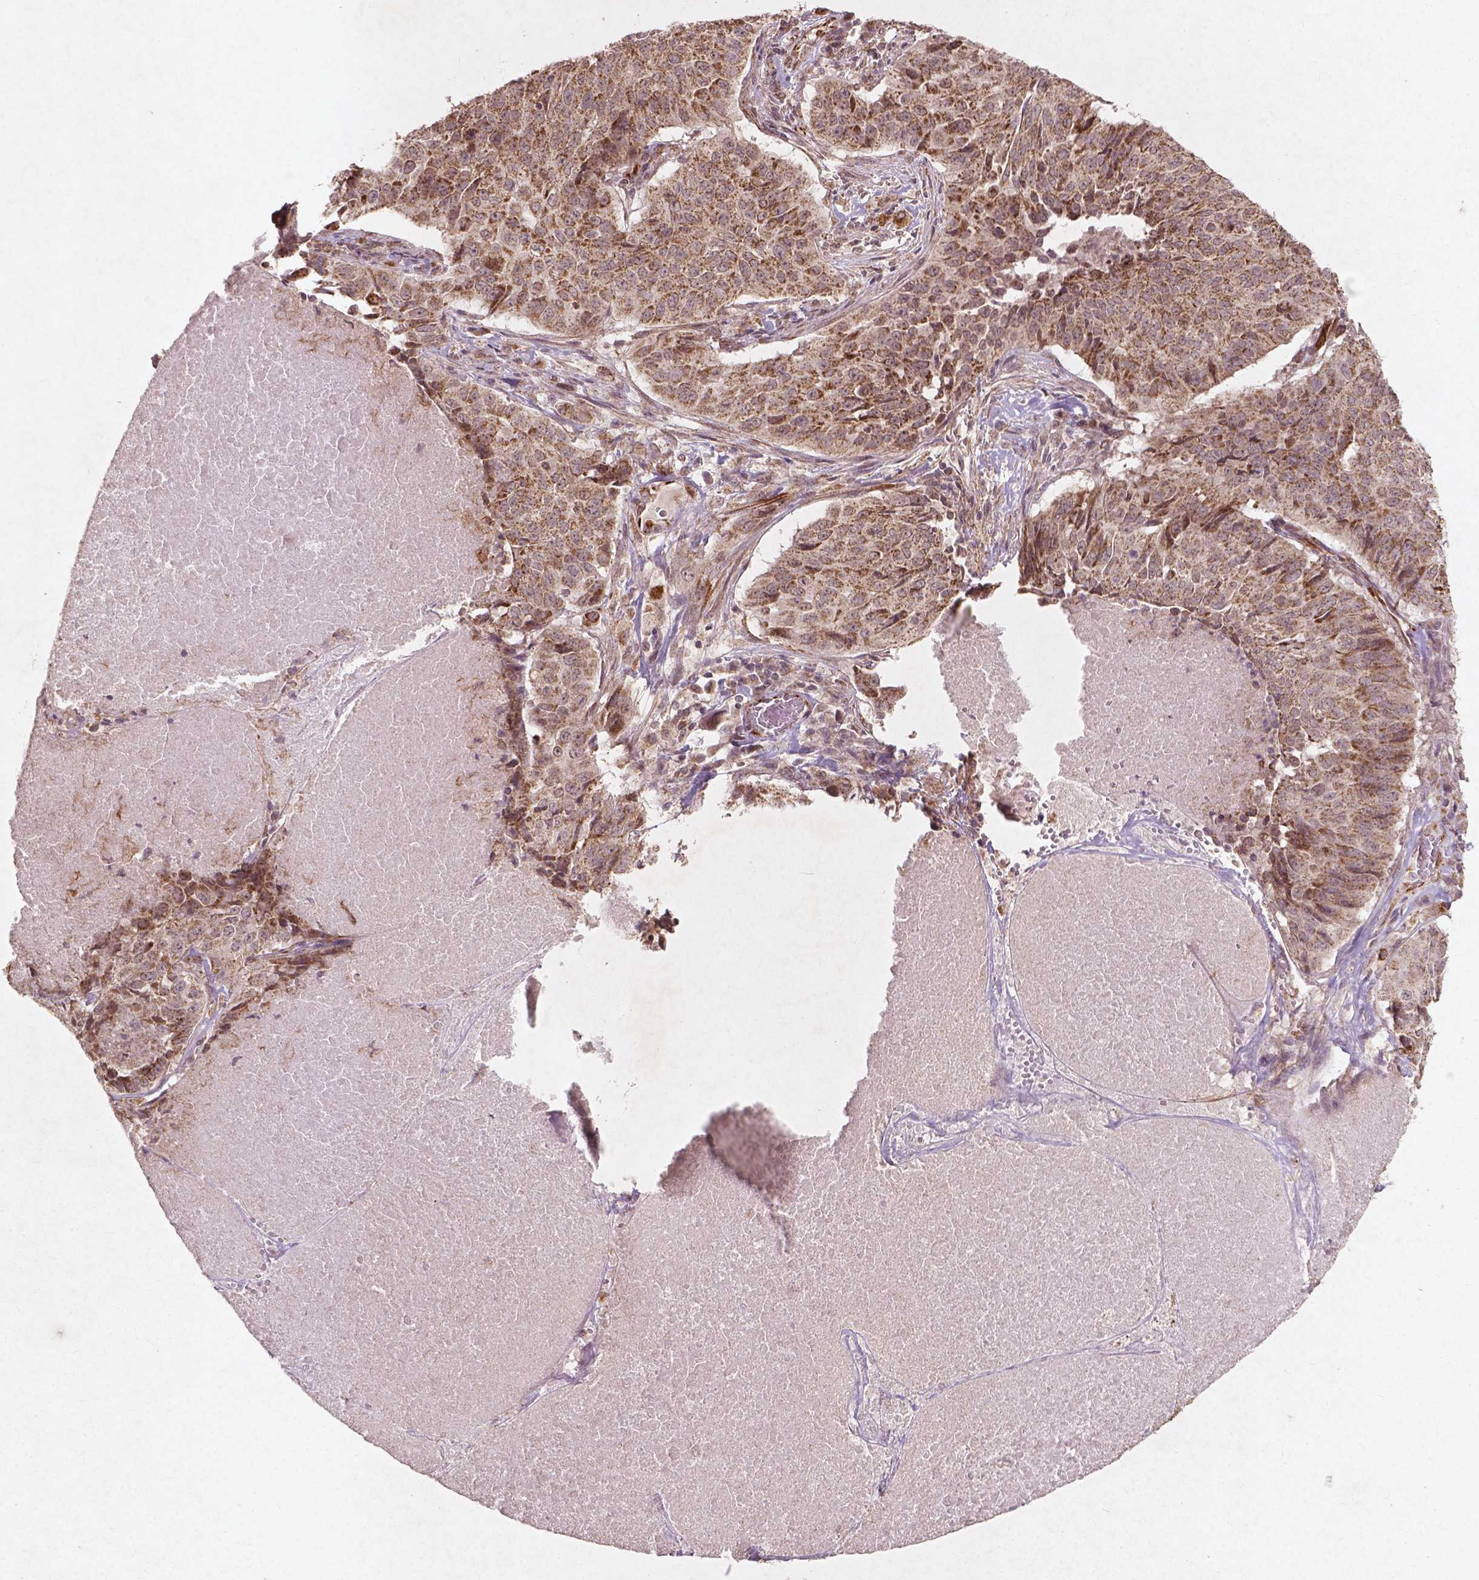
{"staining": {"intensity": "moderate", "quantity": ">75%", "location": "cytoplasmic/membranous"}, "tissue": "lung cancer", "cell_type": "Tumor cells", "image_type": "cancer", "snomed": [{"axis": "morphology", "description": "Normal tissue, NOS"}, {"axis": "morphology", "description": "Squamous cell carcinoma, NOS"}, {"axis": "topography", "description": "Bronchus"}, {"axis": "topography", "description": "Lung"}], "caption": "Brown immunohistochemical staining in lung squamous cell carcinoma shows moderate cytoplasmic/membranous staining in approximately >75% of tumor cells.", "gene": "SMAD2", "patient": {"sex": "male", "age": 64}}